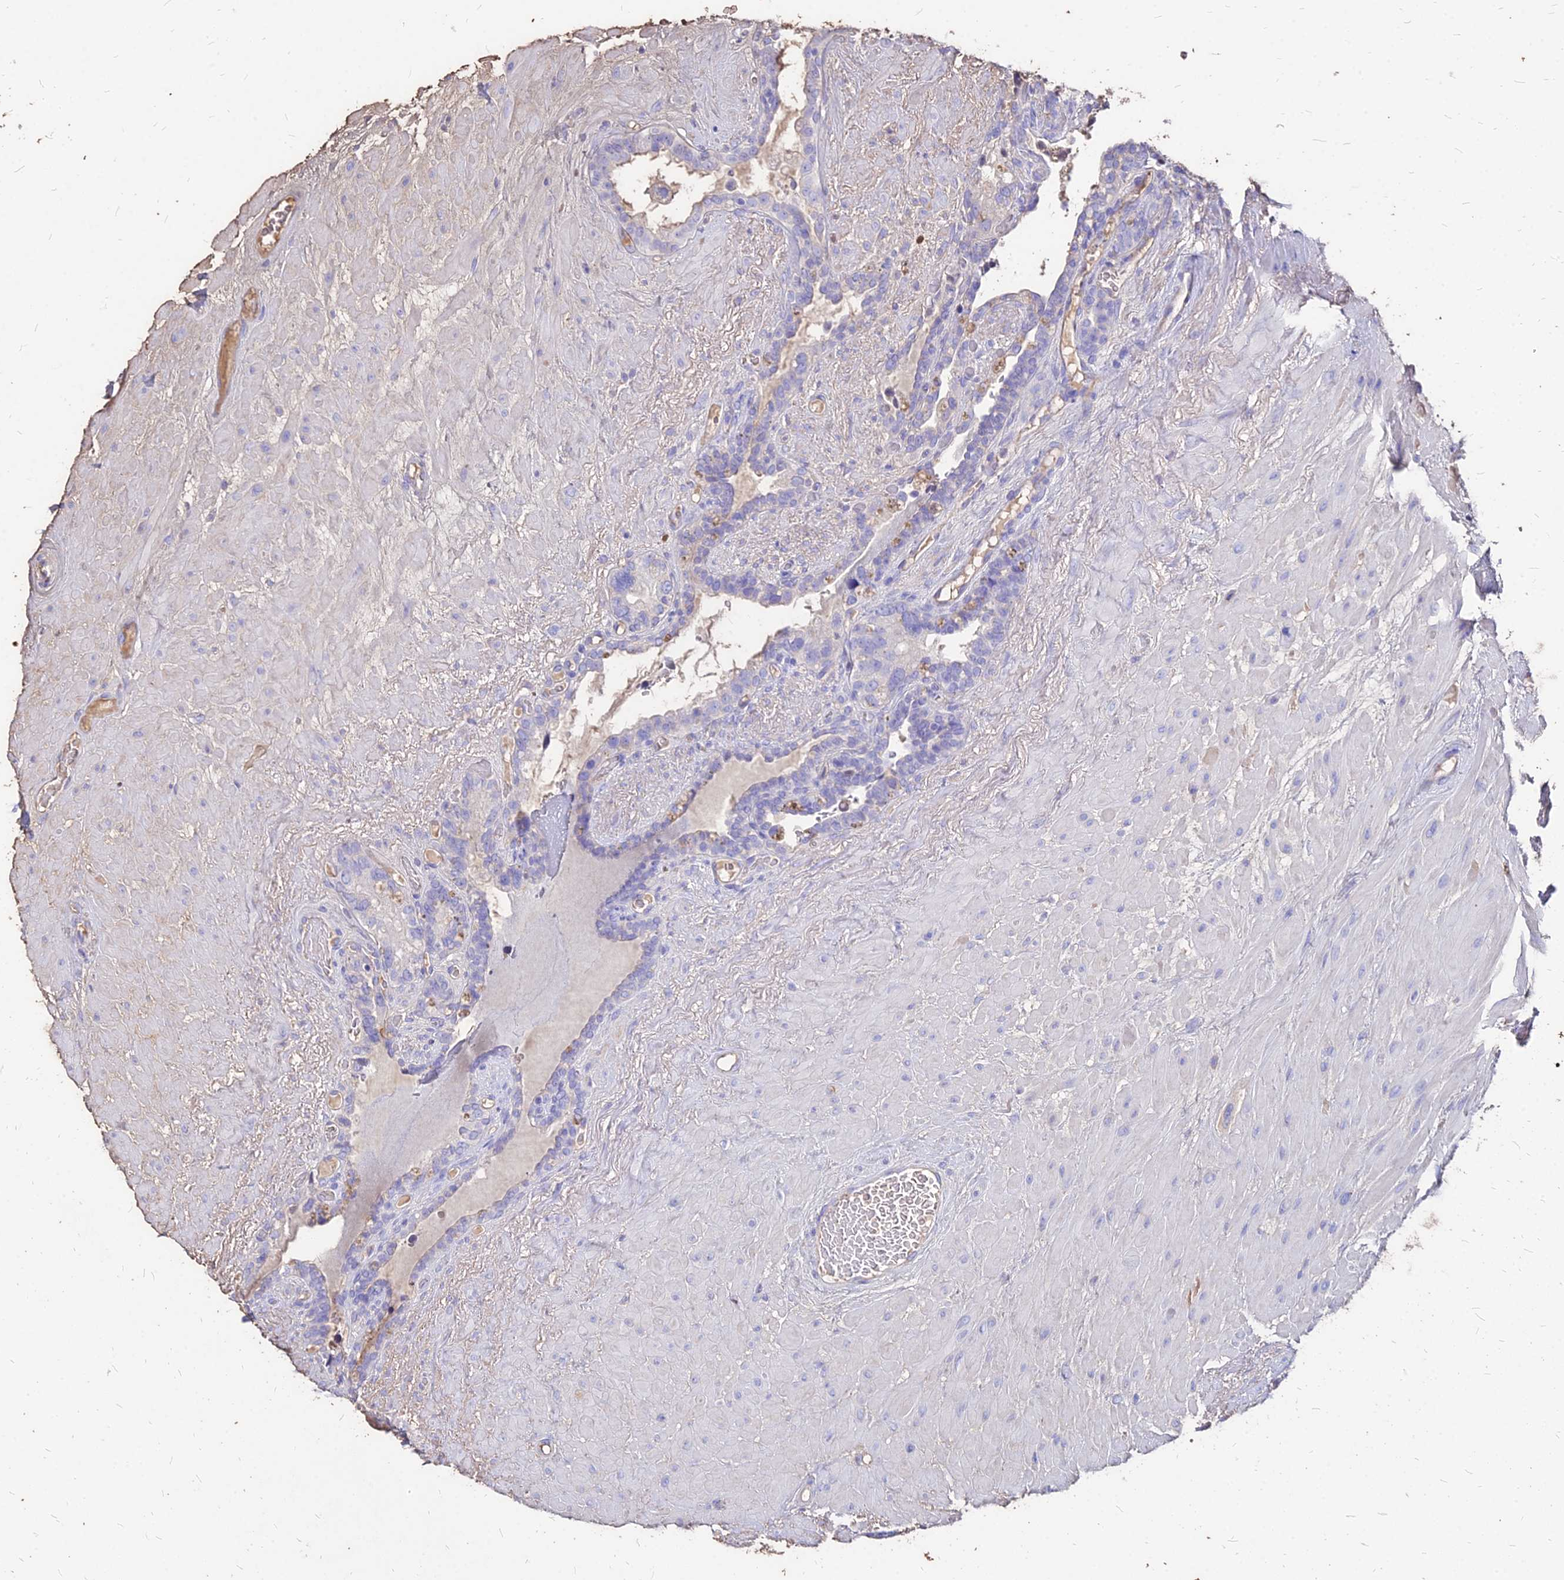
{"staining": {"intensity": "moderate", "quantity": "<25%", "location": "cytoplasmic/membranous"}, "tissue": "seminal vesicle", "cell_type": "Glandular cells", "image_type": "normal", "snomed": [{"axis": "morphology", "description": "Normal tissue, NOS"}, {"axis": "topography", "description": "Seminal veicle"}], "caption": "Seminal vesicle stained for a protein exhibits moderate cytoplasmic/membranous positivity in glandular cells. The protein is stained brown, and the nuclei are stained in blue (DAB (3,3'-diaminobenzidine) IHC with brightfield microscopy, high magnification).", "gene": "NME5", "patient": {"sex": "male", "age": 80}}